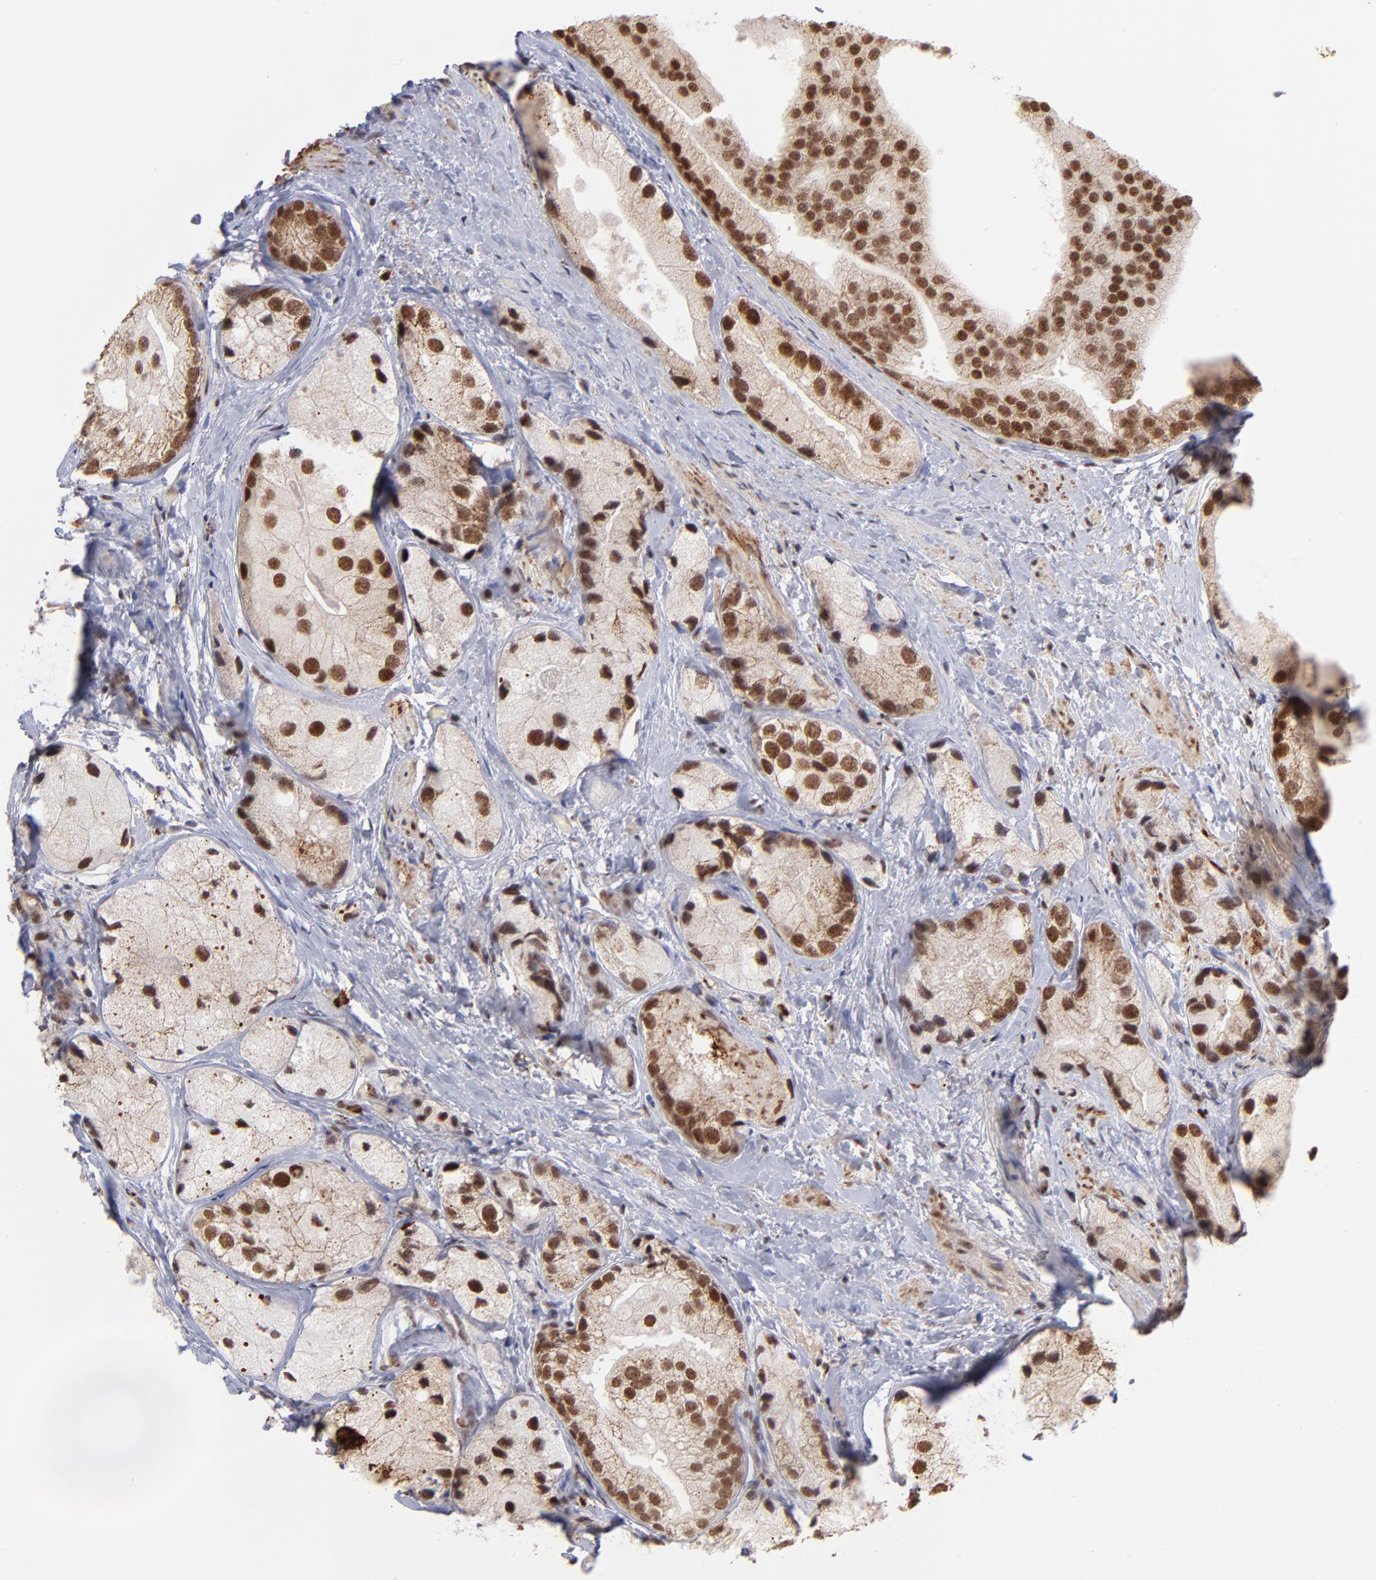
{"staining": {"intensity": "moderate", "quantity": ">75%", "location": "cytoplasmic/membranous"}, "tissue": "prostate cancer", "cell_type": "Tumor cells", "image_type": "cancer", "snomed": [{"axis": "morphology", "description": "Adenocarcinoma, Low grade"}, {"axis": "topography", "description": "Prostate"}], "caption": "A brown stain shows moderate cytoplasmic/membranous positivity of a protein in adenocarcinoma (low-grade) (prostate) tumor cells. (DAB (3,3'-diaminobenzidine) IHC, brown staining for protein, blue staining for nuclei).", "gene": "ZFX", "patient": {"sex": "male", "age": 69}}